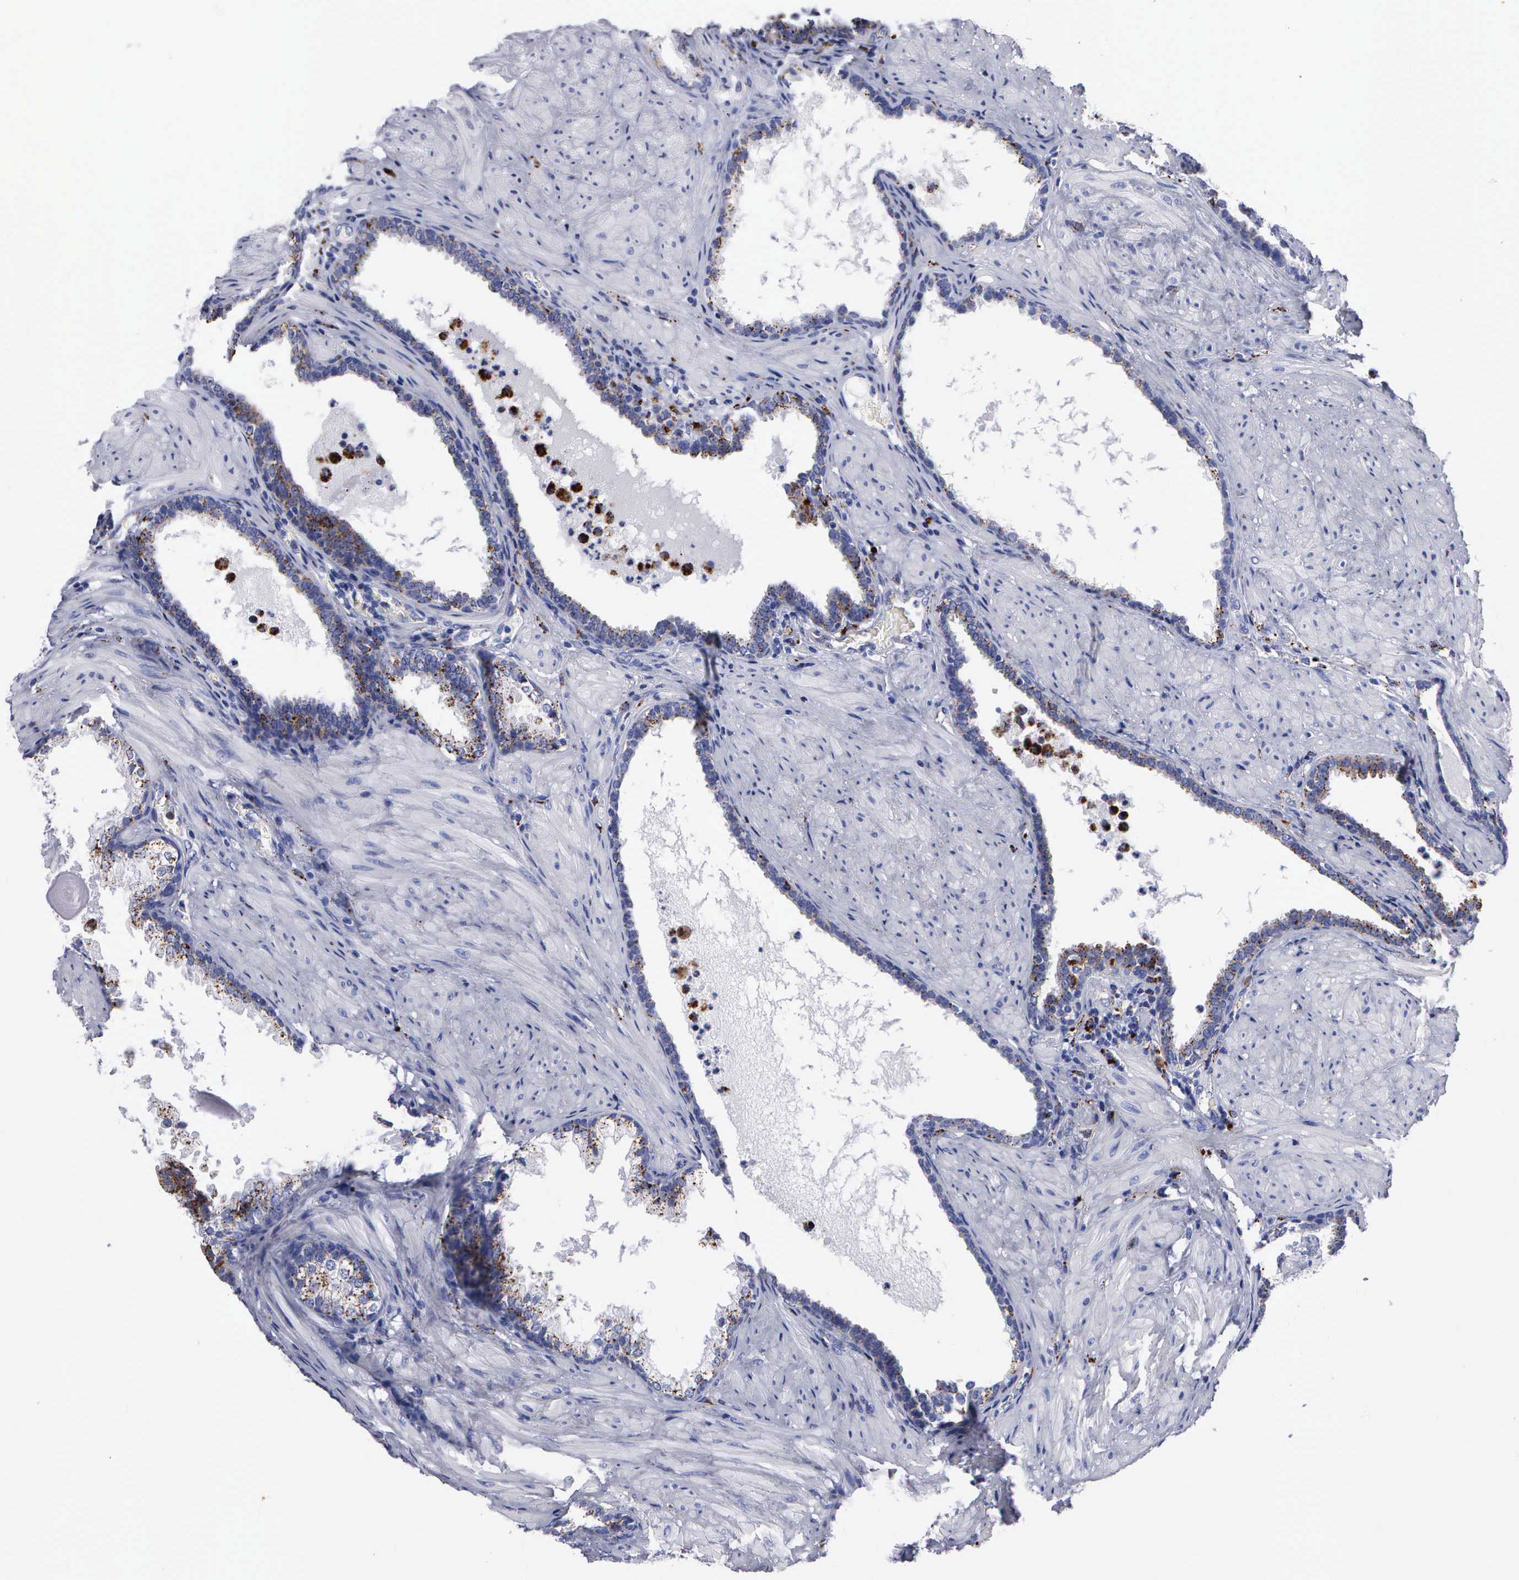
{"staining": {"intensity": "moderate", "quantity": "25%-75%", "location": "cytoplasmic/membranous"}, "tissue": "prostate cancer", "cell_type": "Tumor cells", "image_type": "cancer", "snomed": [{"axis": "morphology", "description": "Adenocarcinoma, Medium grade"}, {"axis": "topography", "description": "Prostate"}], "caption": "This is an image of IHC staining of prostate adenocarcinoma (medium-grade), which shows moderate positivity in the cytoplasmic/membranous of tumor cells.", "gene": "CTSH", "patient": {"sex": "male", "age": 60}}